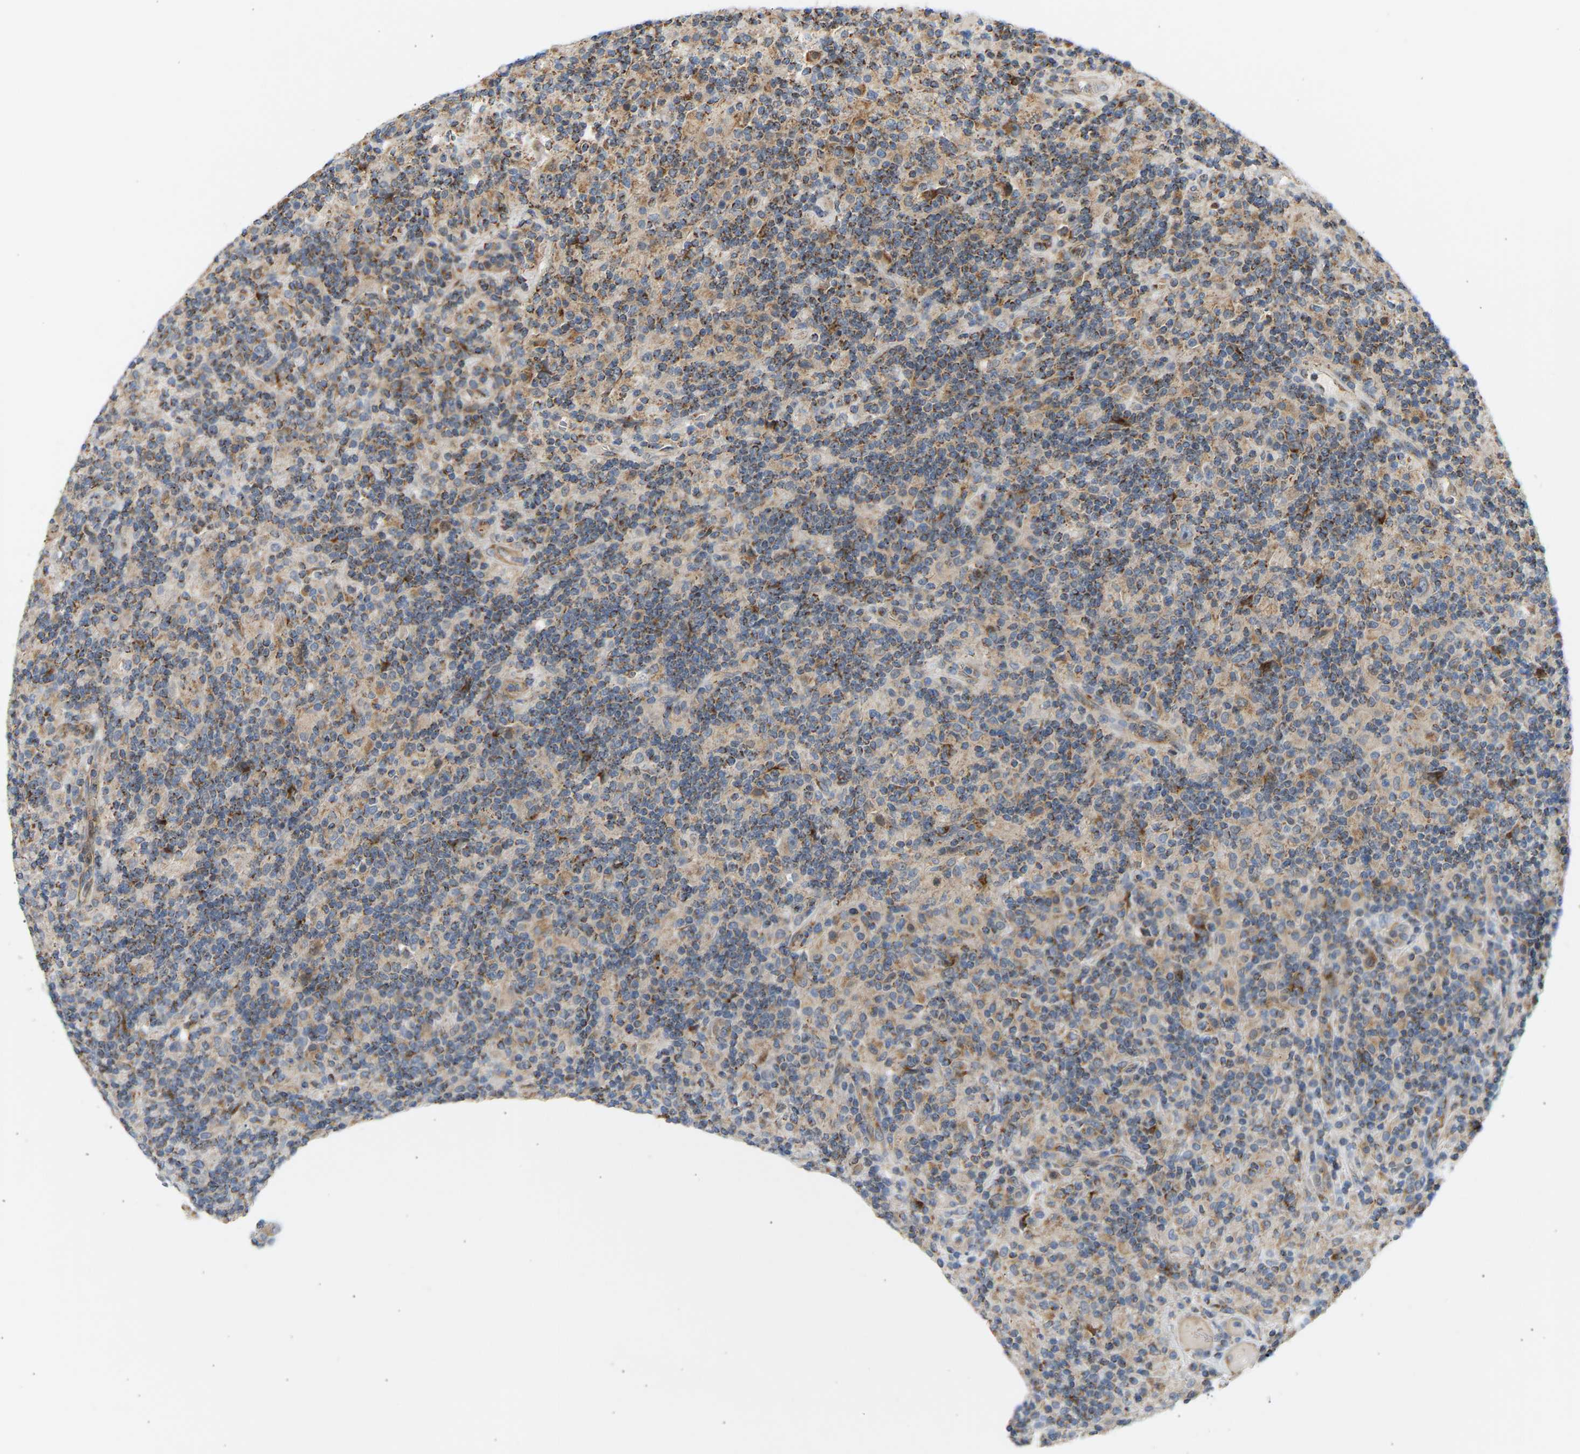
{"staining": {"intensity": "moderate", "quantity": ">75%", "location": "cytoplasmic/membranous"}, "tissue": "lymphoma", "cell_type": "Tumor cells", "image_type": "cancer", "snomed": [{"axis": "morphology", "description": "Hodgkin's disease, NOS"}, {"axis": "topography", "description": "Lymph node"}], "caption": "IHC of Hodgkin's disease shows medium levels of moderate cytoplasmic/membranous staining in approximately >75% of tumor cells.", "gene": "YIPF2", "patient": {"sex": "male", "age": 70}}